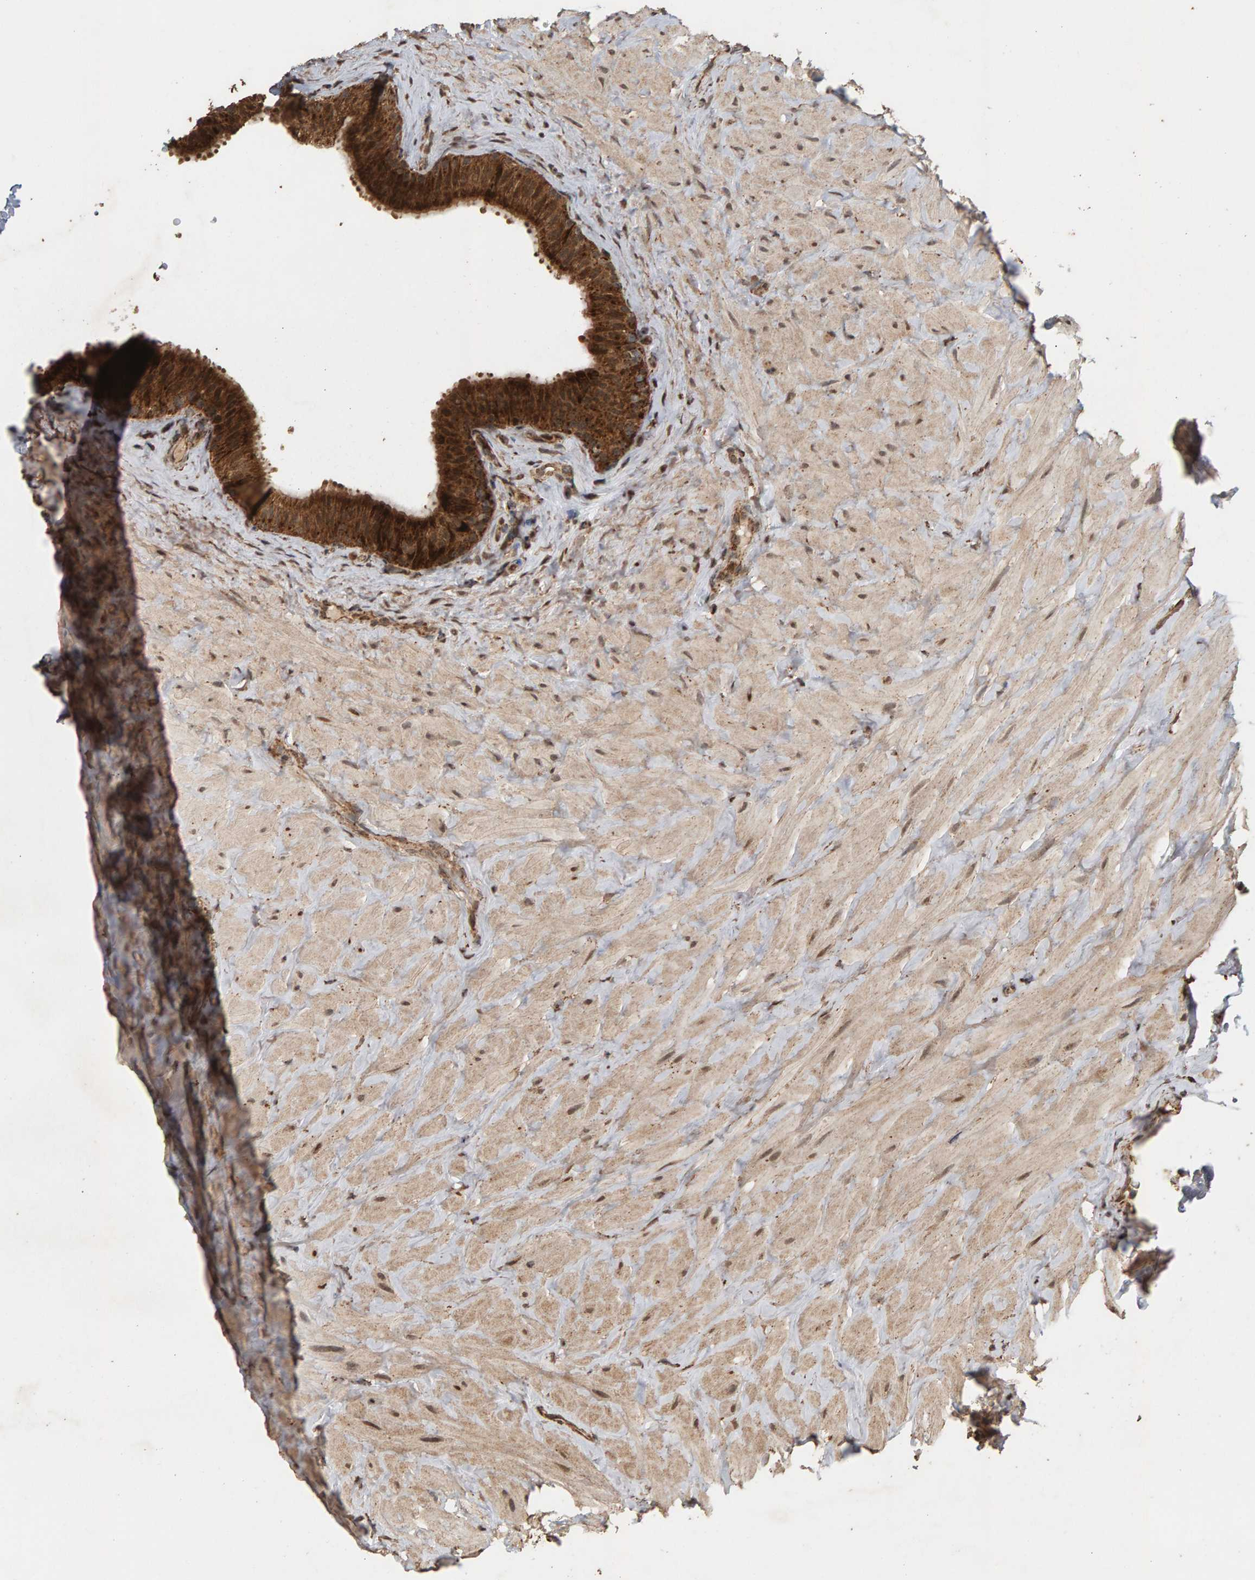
{"staining": {"intensity": "strong", "quantity": ">75%", "location": "cytoplasmic/membranous"}, "tissue": "epididymis", "cell_type": "Glandular cells", "image_type": "normal", "snomed": [{"axis": "morphology", "description": "Normal tissue, NOS"}, {"axis": "topography", "description": "Vascular tissue"}, {"axis": "topography", "description": "Epididymis"}], "caption": "This photomicrograph shows normal epididymis stained with IHC to label a protein in brown. The cytoplasmic/membranous of glandular cells show strong positivity for the protein. Nuclei are counter-stained blue.", "gene": "GSTK1", "patient": {"sex": "male", "age": 49}}